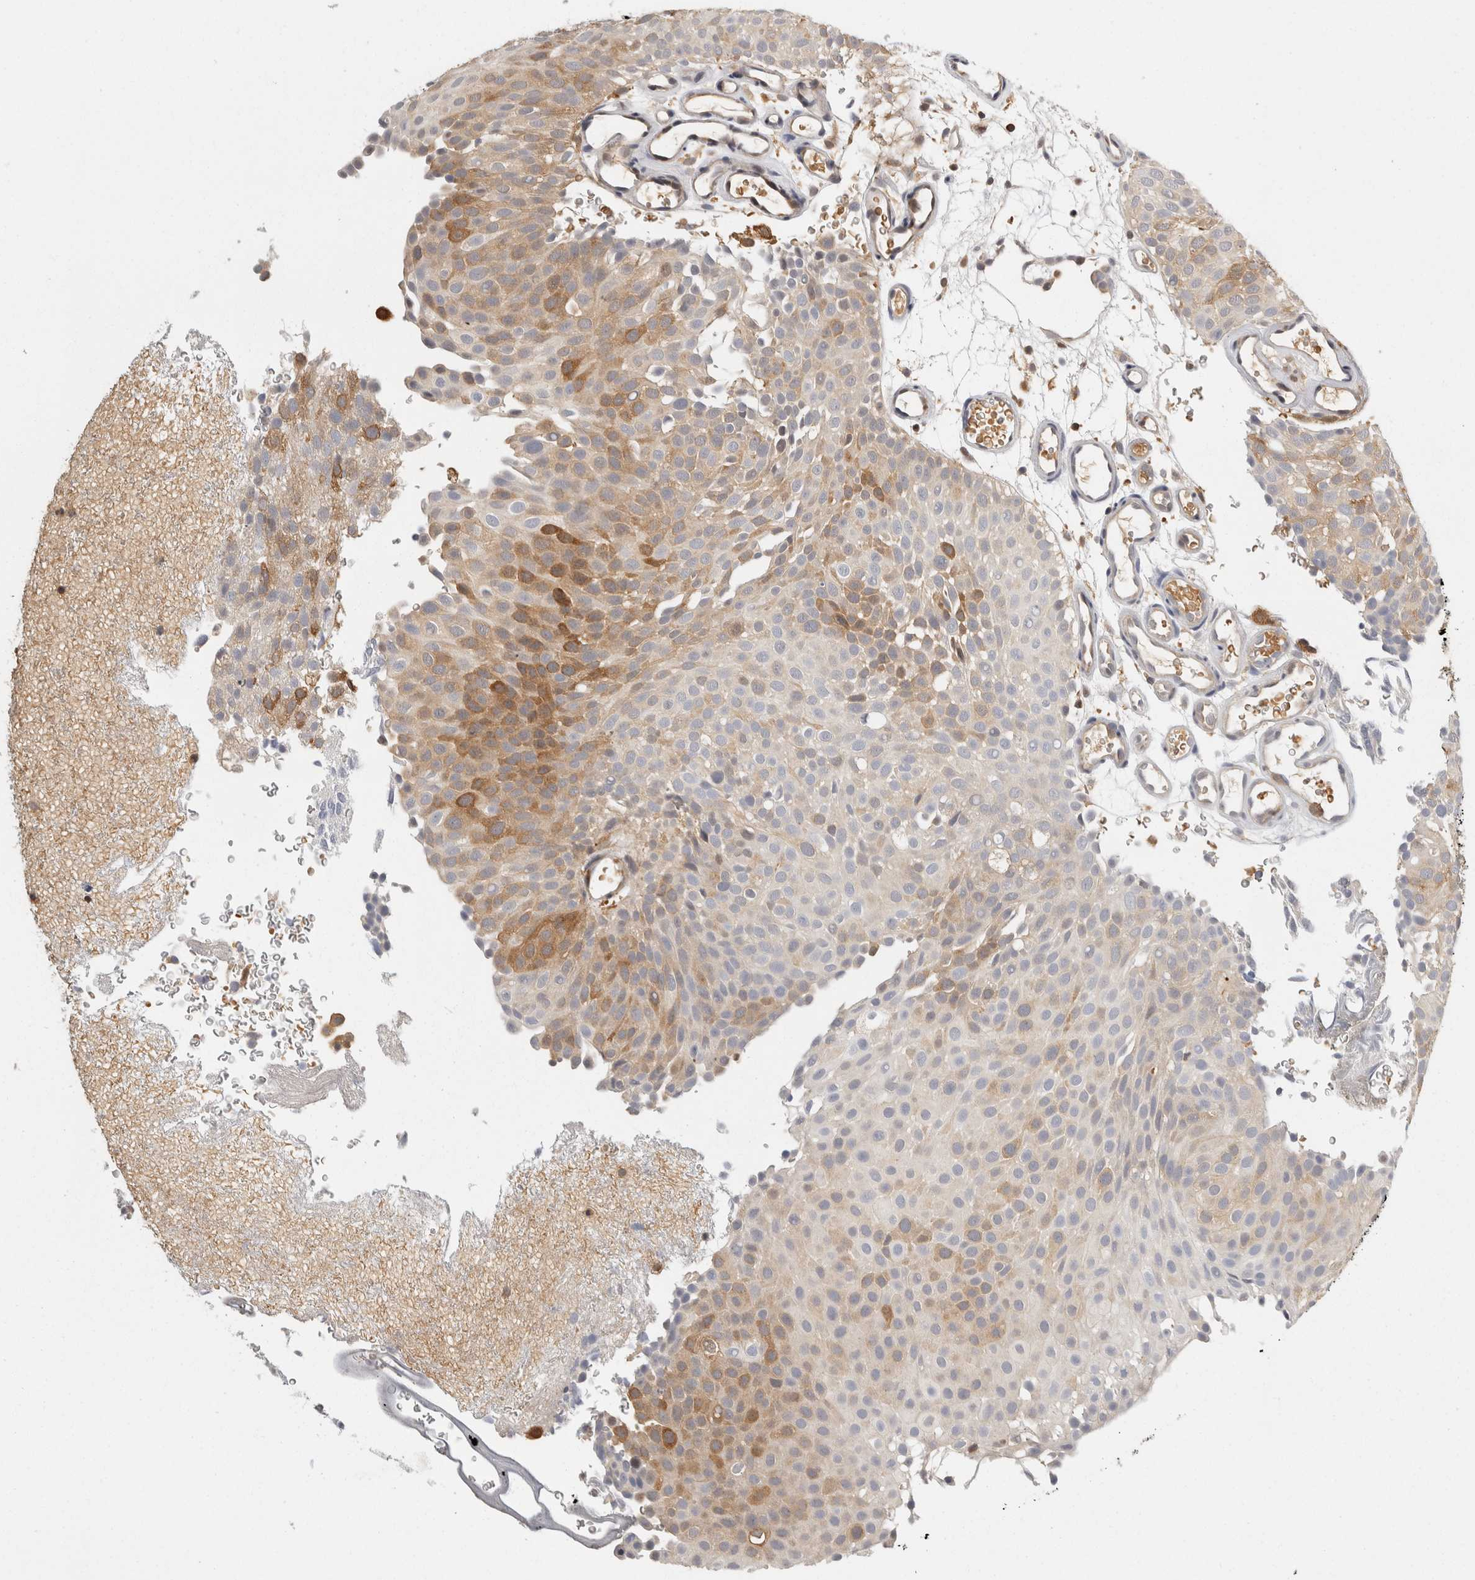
{"staining": {"intensity": "strong", "quantity": "25%-75%", "location": "cytoplasmic/membranous"}, "tissue": "urothelial cancer", "cell_type": "Tumor cells", "image_type": "cancer", "snomed": [{"axis": "morphology", "description": "Urothelial carcinoma, Low grade"}, {"axis": "topography", "description": "Urinary bladder"}], "caption": "Protein staining displays strong cytoplasmic/membranous positivity in about 25%-75% of tumor cells in low-grade urothelial carcinoma.", "gene": "ACAT2", "patient": {"sex": "male", "age": 78}}